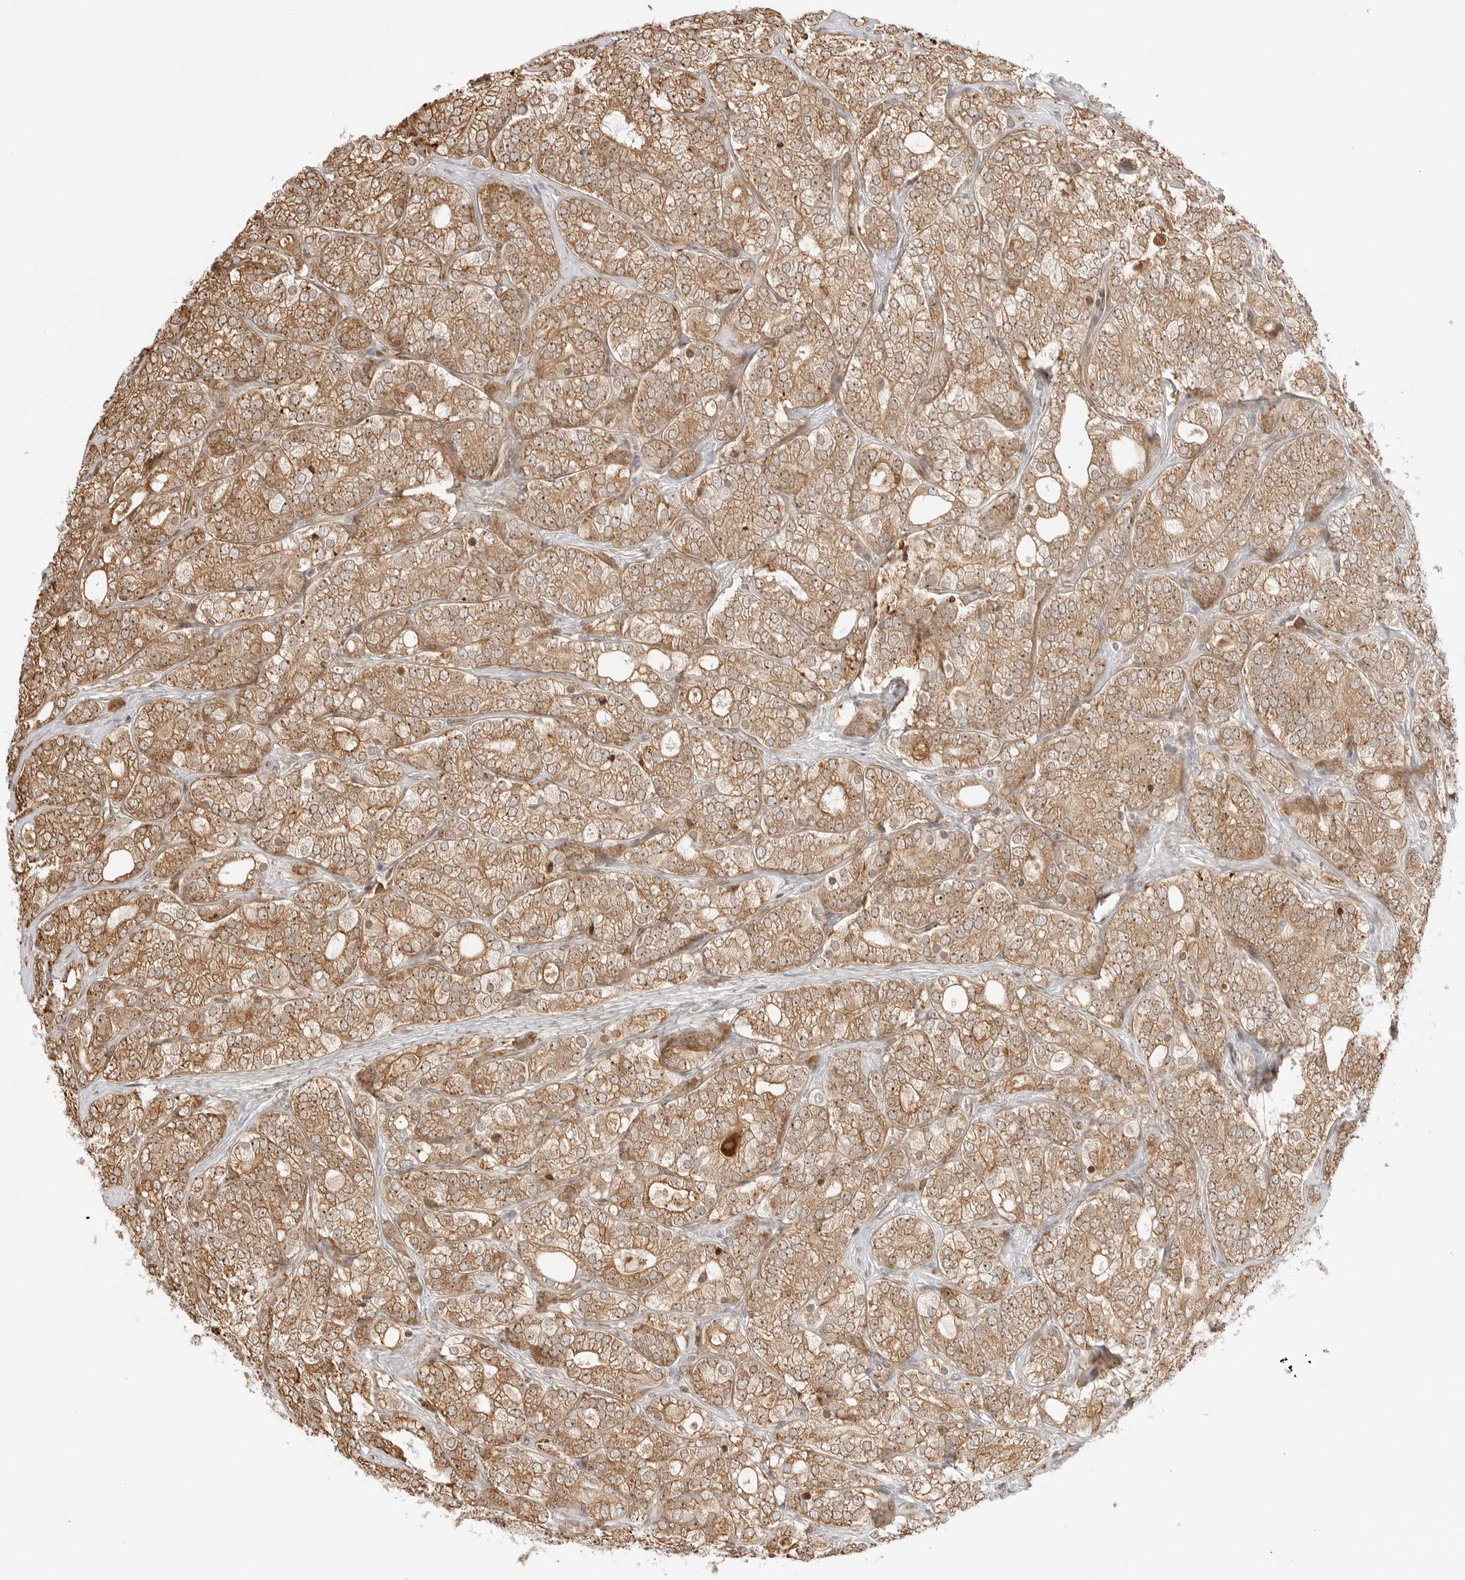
{"staining": {"intensity": "moderate", "quantity": ">75%", "location": "cytoplasmic/membranous,nuclear"}, "tissue": "prostate cancer", "cell_type": "Tumor cells", "image_type": "cancer", "snomed": [{"axis": "morphology", "description": "Adenocarcinoma, High grade"}, {"axis": "topography", "description": "Prostate"}], "caption": "There is medium levels of moderate cytoplasmic/membranous and nuclear staining in tumor cells of prostate cancer (high-grade adenocarcinoma), as demonstrated by immunohistochemical staining (brown color).", "gene": "FKBP14", "patient": {"sex": "male", "age": 57}}